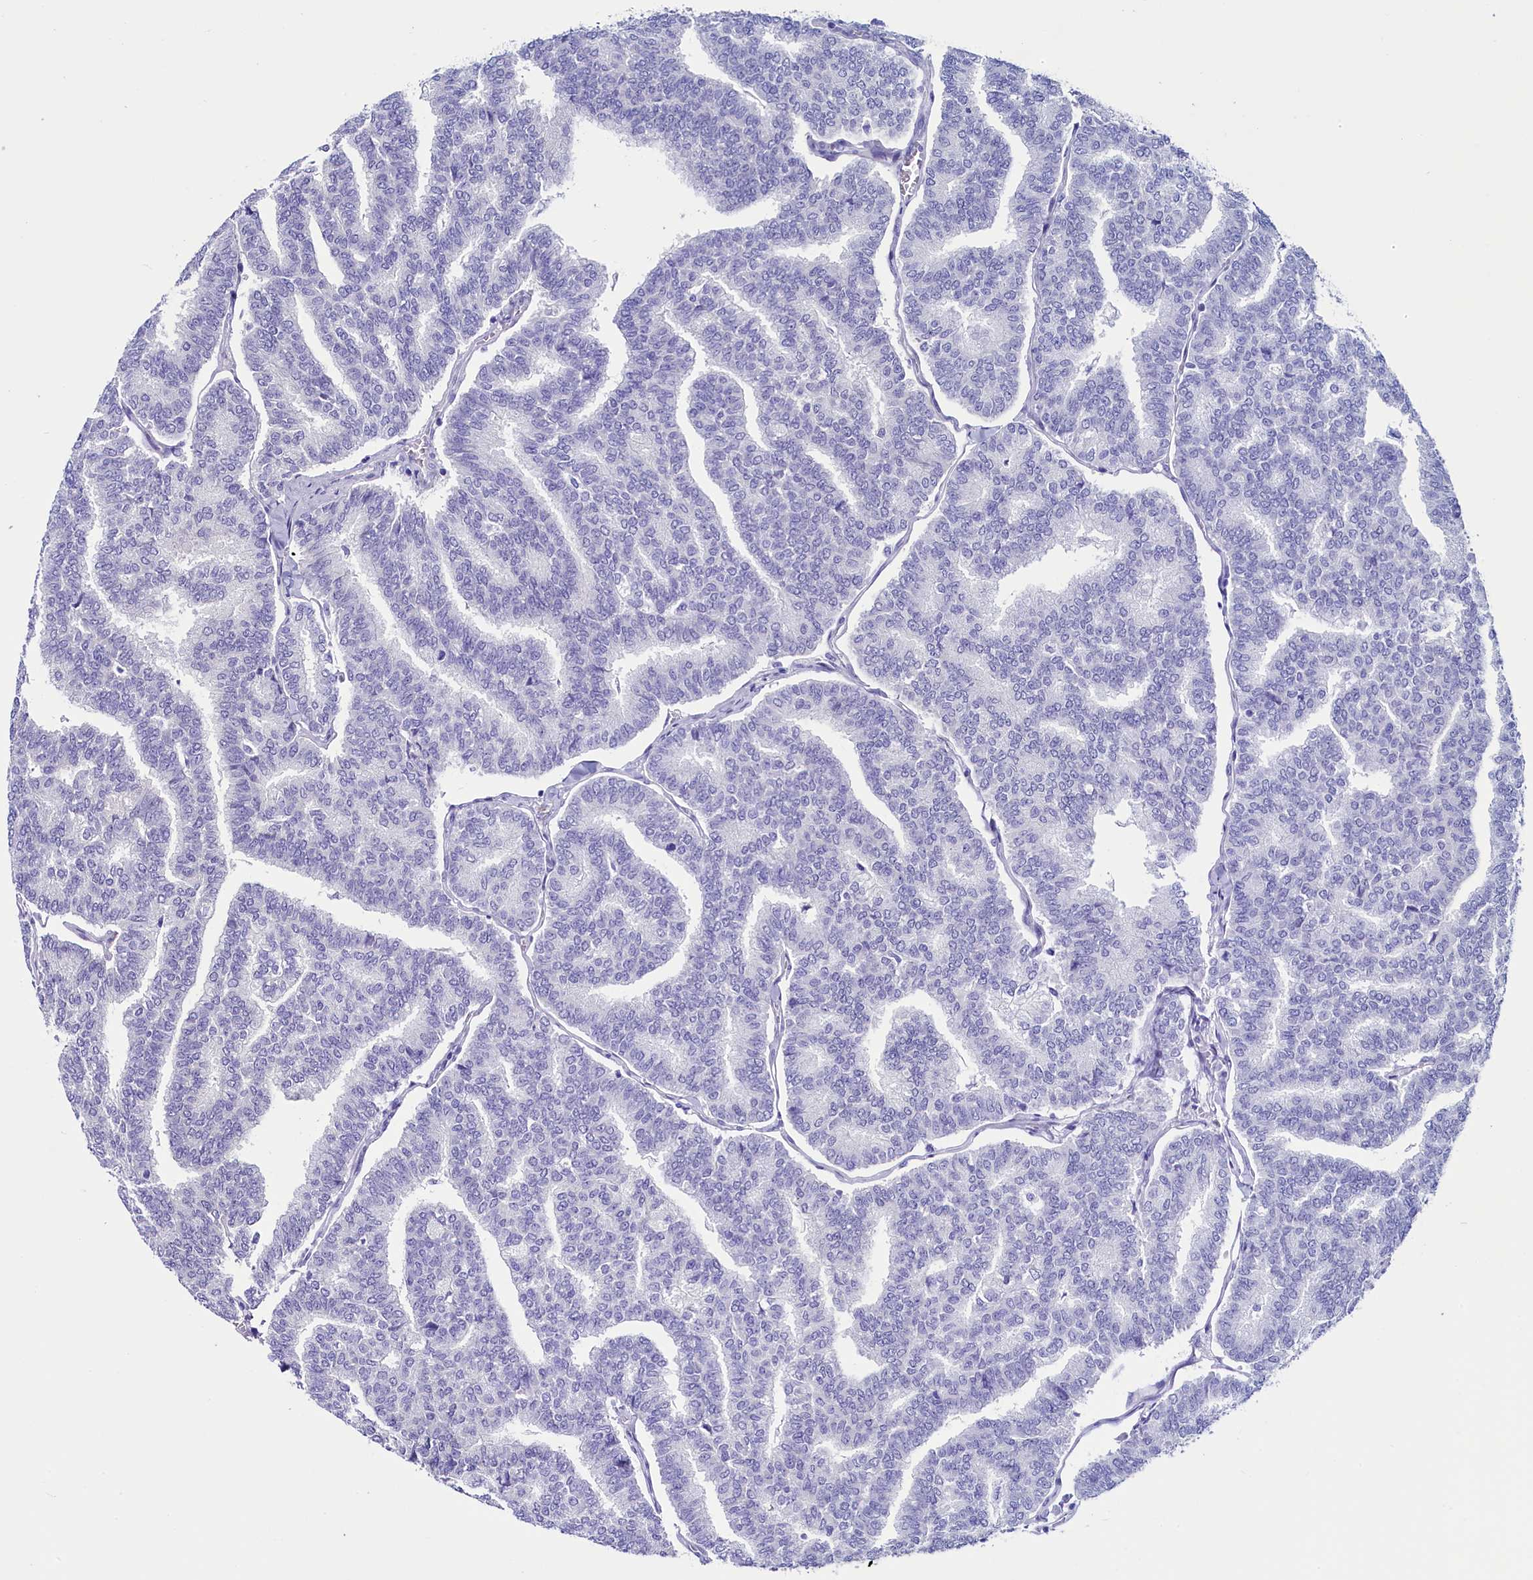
{"staining": {"intensity": "negative", "quantity": "none", "location": "none"}, "tissue": "thyroid cancer", "cell_type": "Tumor cells", "image_type": "cancer", "snomed": [{"axis": "morphology", "description": "Papillary adenocarcinoma, NOS"}, {"axis": "topography", "description": "Thyroid gland"}], "caption": "Immunohistochemistry image of human papillary adenocarcinoma (thyroid) stained for a protein (brown), which displays no positivity in tumor cells. (Brightfield microscopy of DAB IHC at high magnification).", "gene": "PDILT", "patient": {"sex": "female", "age": 35}}